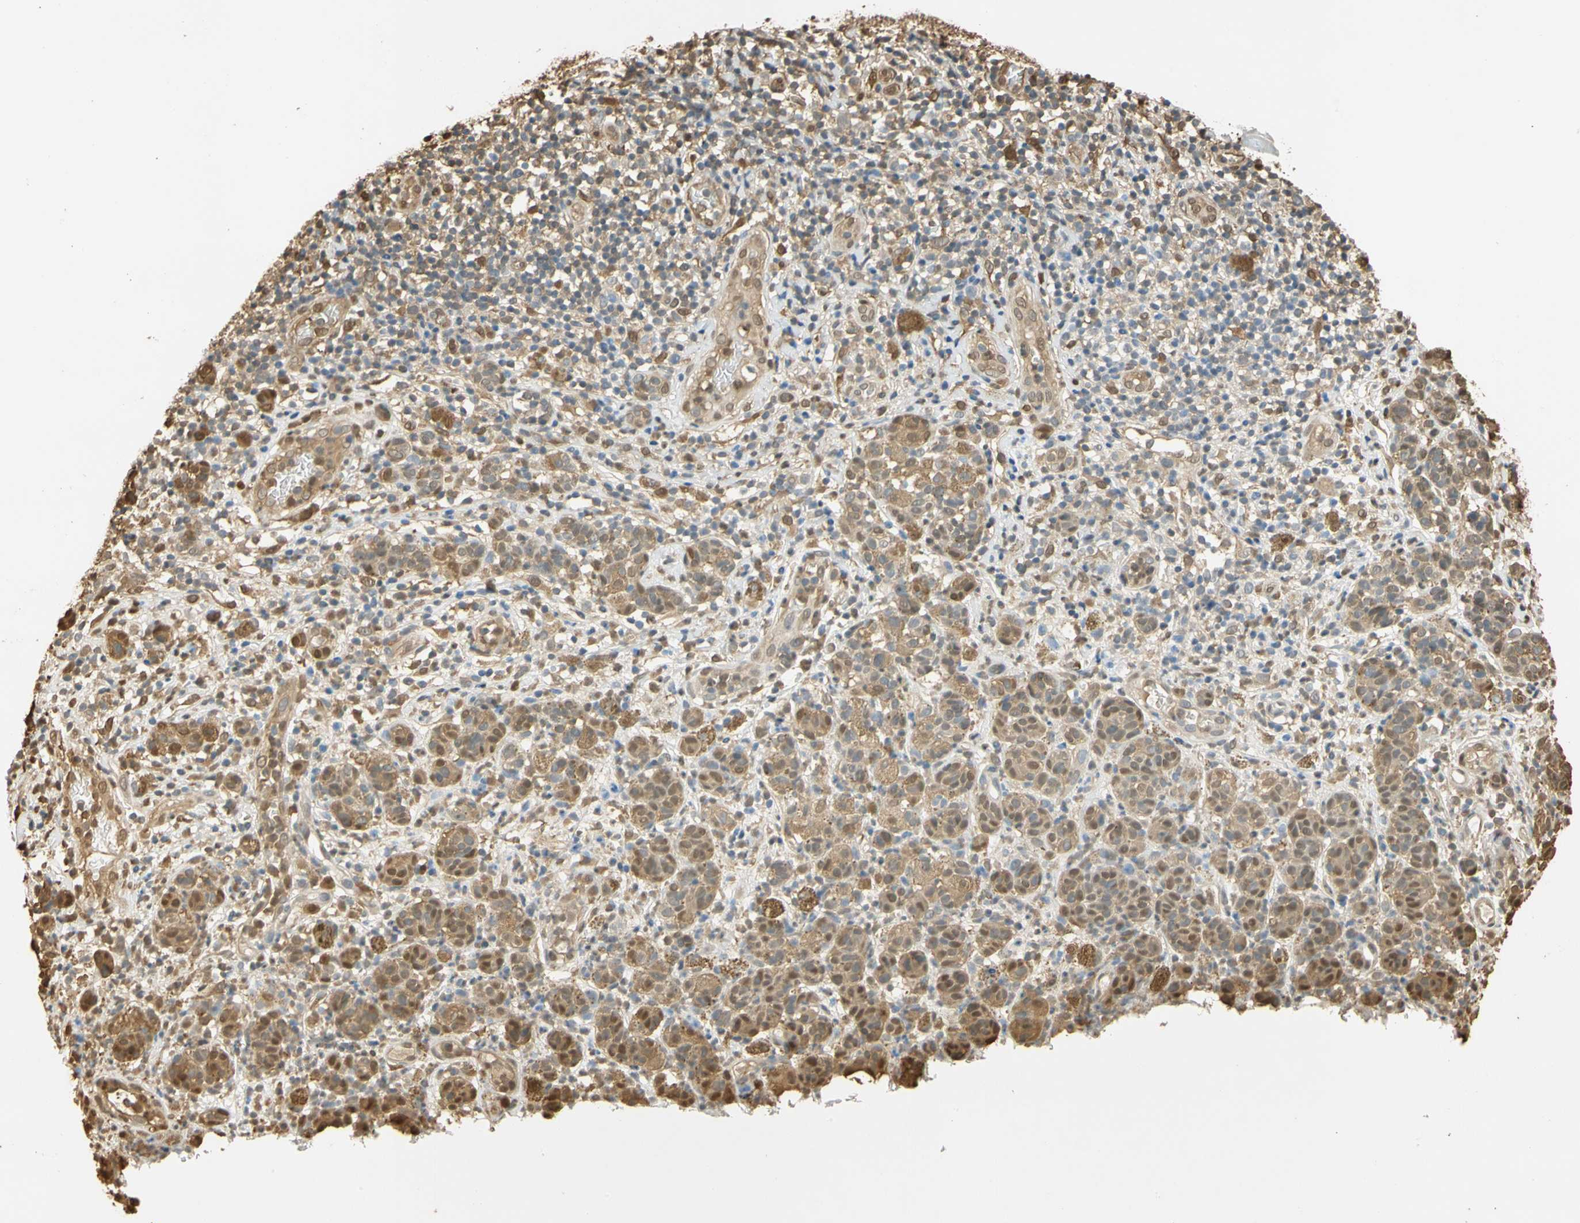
{"staining": {"intensity": "moderate", "quantity": ">75%", "location": "cytoplasmic/membranous,nuclear"}, "tissue": "melanoma", "cell_type": "Tumor cells", "image_type": "cancer", "snomed": [{"axis": "morphology", "description": "Malignant melanoma, NOS"}, {"axis": "topography", "description": "Skin"}], "caption": "Melanoma stained with DAB (3,3'-diaminobenzidine) immunohistochemistry (IHC) exhibits medium levels of moderate cytoplasmic/membranous and nuclear positivity in about >75% of tumor cells.", "gene": "S100A6", "patient": {"sex": "male", "age": 64}}